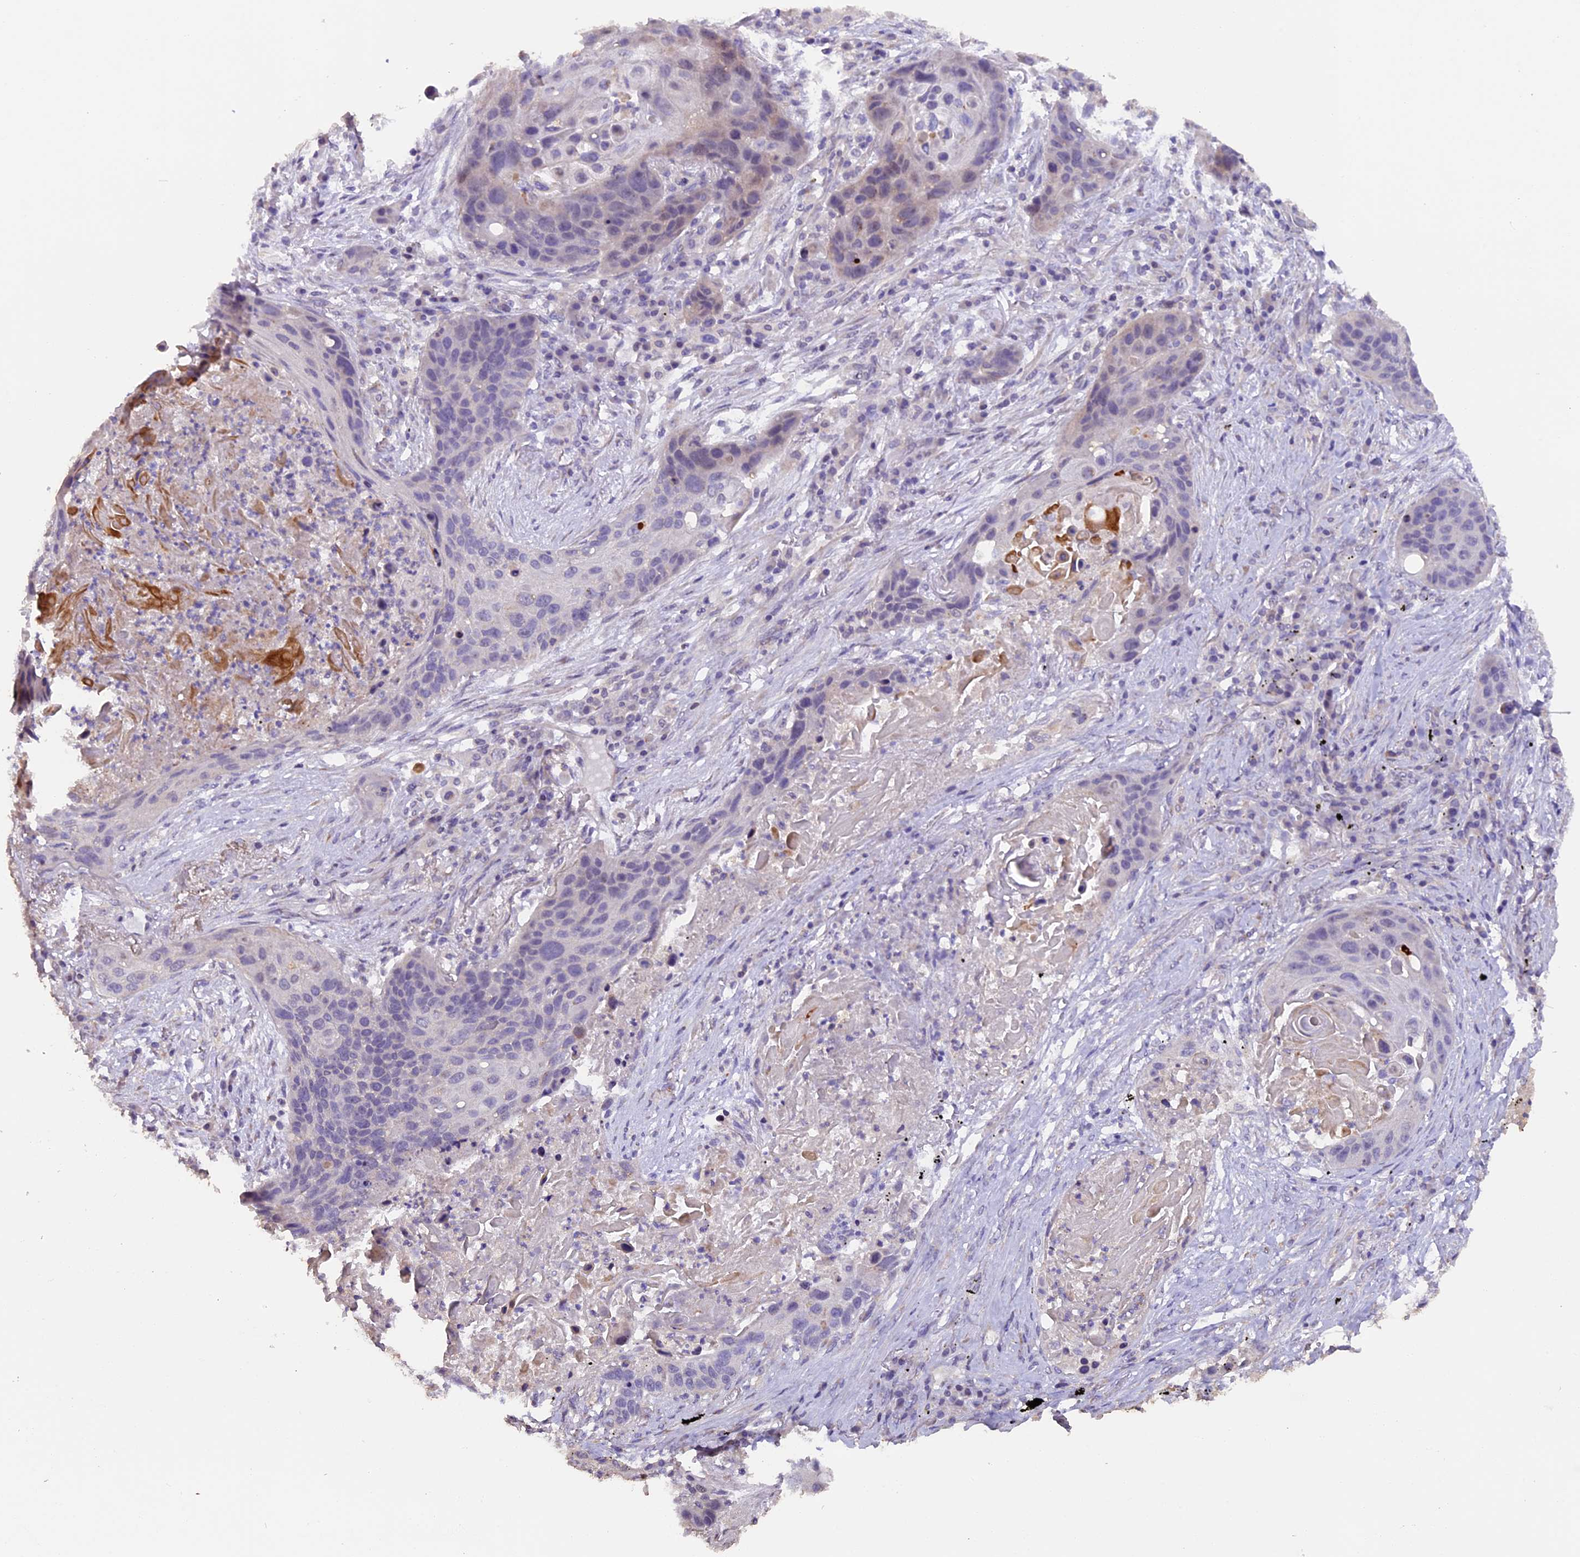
{"staining": {"intensity": "negative", "quantity": "none", "location": "none"}, "tissue": "lung cancer", "cell_type": "Tumor cells", "image_type": "cancer", "snomed": [{"axis": "morphology", "description": "Squamous cell carcinoma, NOS"}, {"axis": "topography", "description": "Lung"}], "caption": "This is a histopathology image of immunohistochemistry (IHC) staining of lung cancer, which shows no expression in tumor cells.", "gene": "GNB5", "patient": {"sex": "female", "age": 63}}